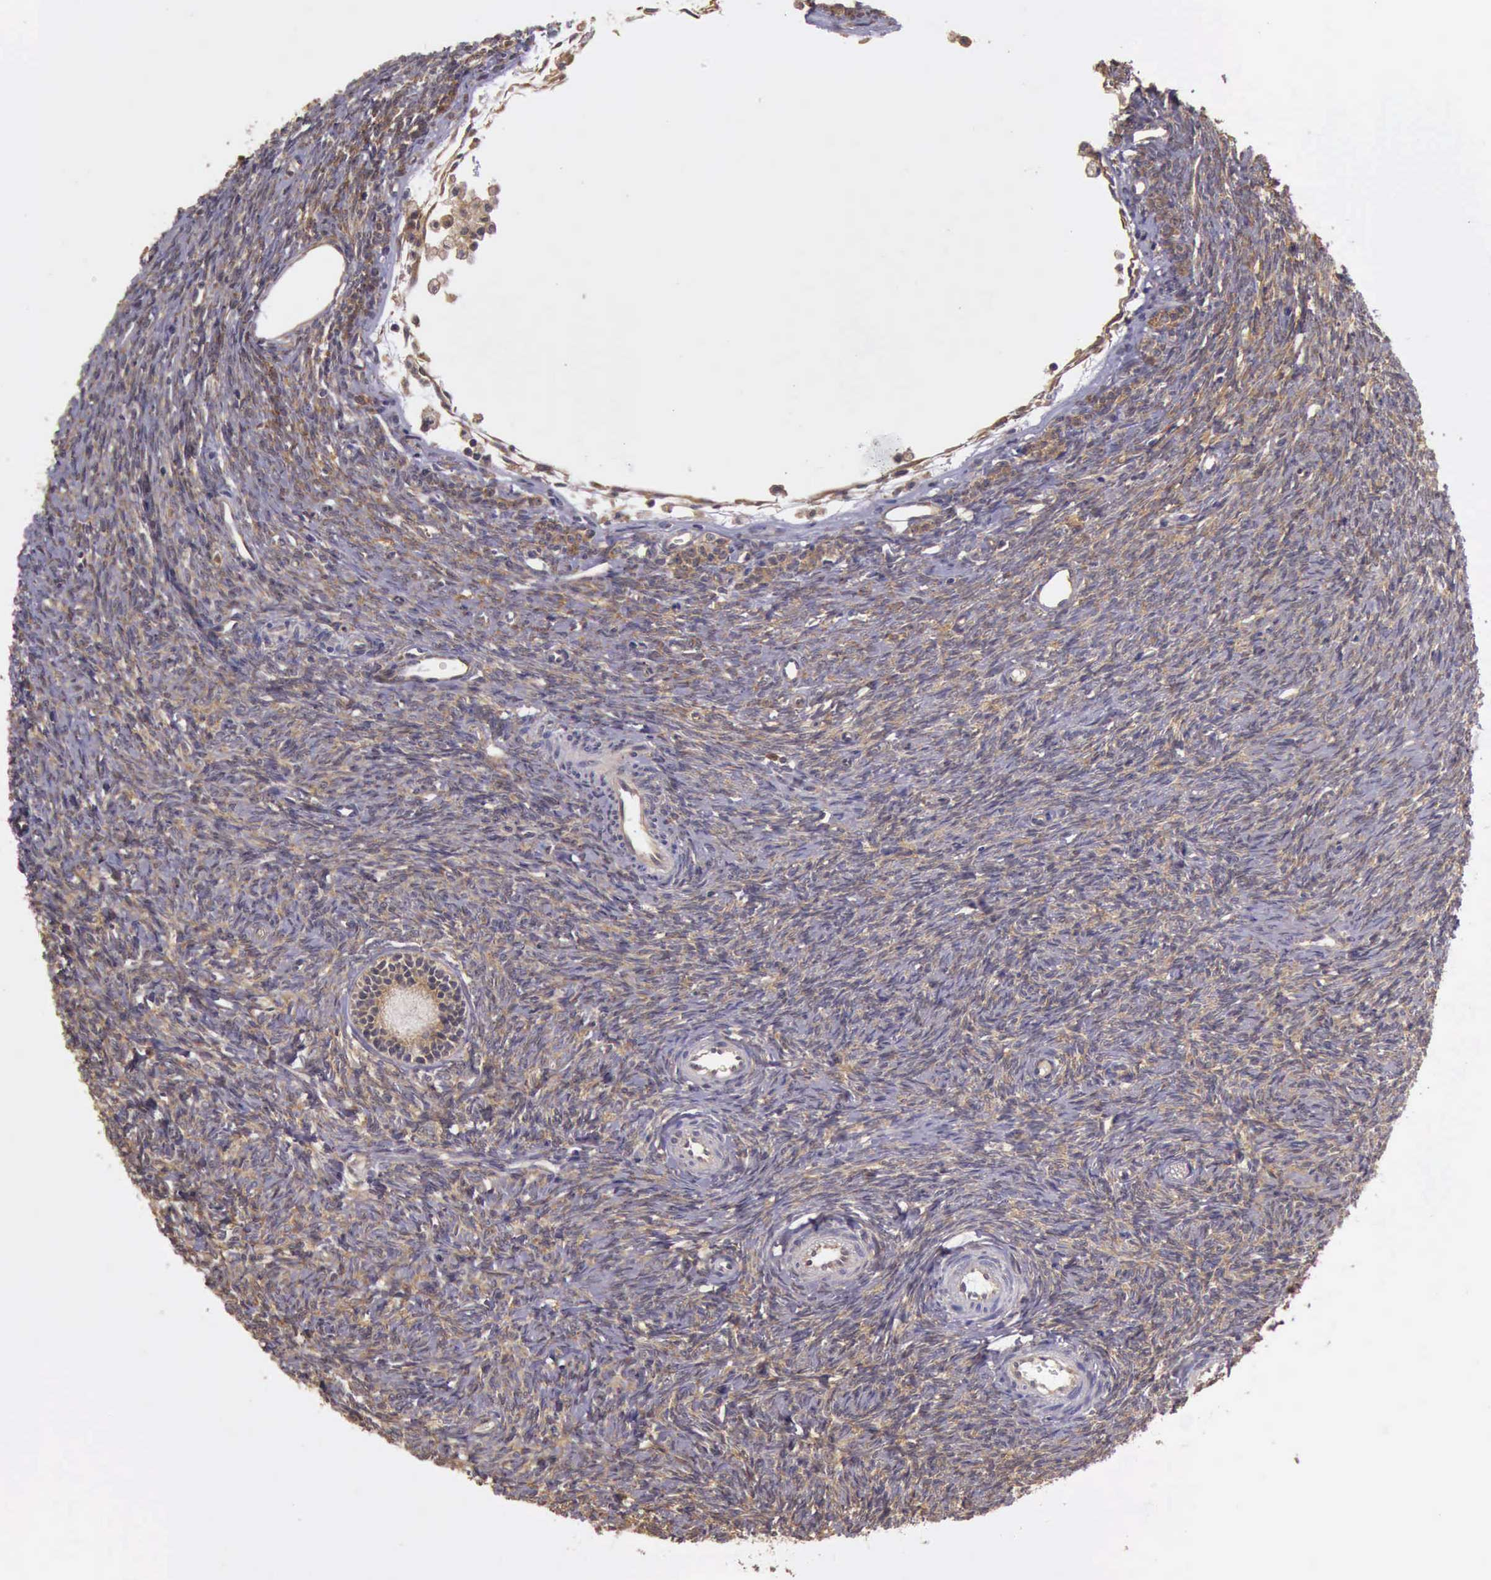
{"staining": {"intensity": "moderate", "quantity": ">75%", "location": "cytoplasmic/membranous"}, "tissue": "ovary", "cell_type": "Follicle cells", "image_type": "normal", "snomed": [{"axis": "morphology", "description": "Normal tissue, NOS"}, {"axis": "topography", "description": "Ovary"}], "caption": "About >75% of follicle cells in unremarkable human ovary display moderate cytoplasmic/membranous protein staining as visualized by brown immunohistochemical staining.", "gene": "EIF5", "patient": {"sex": "female", "age": 32}}